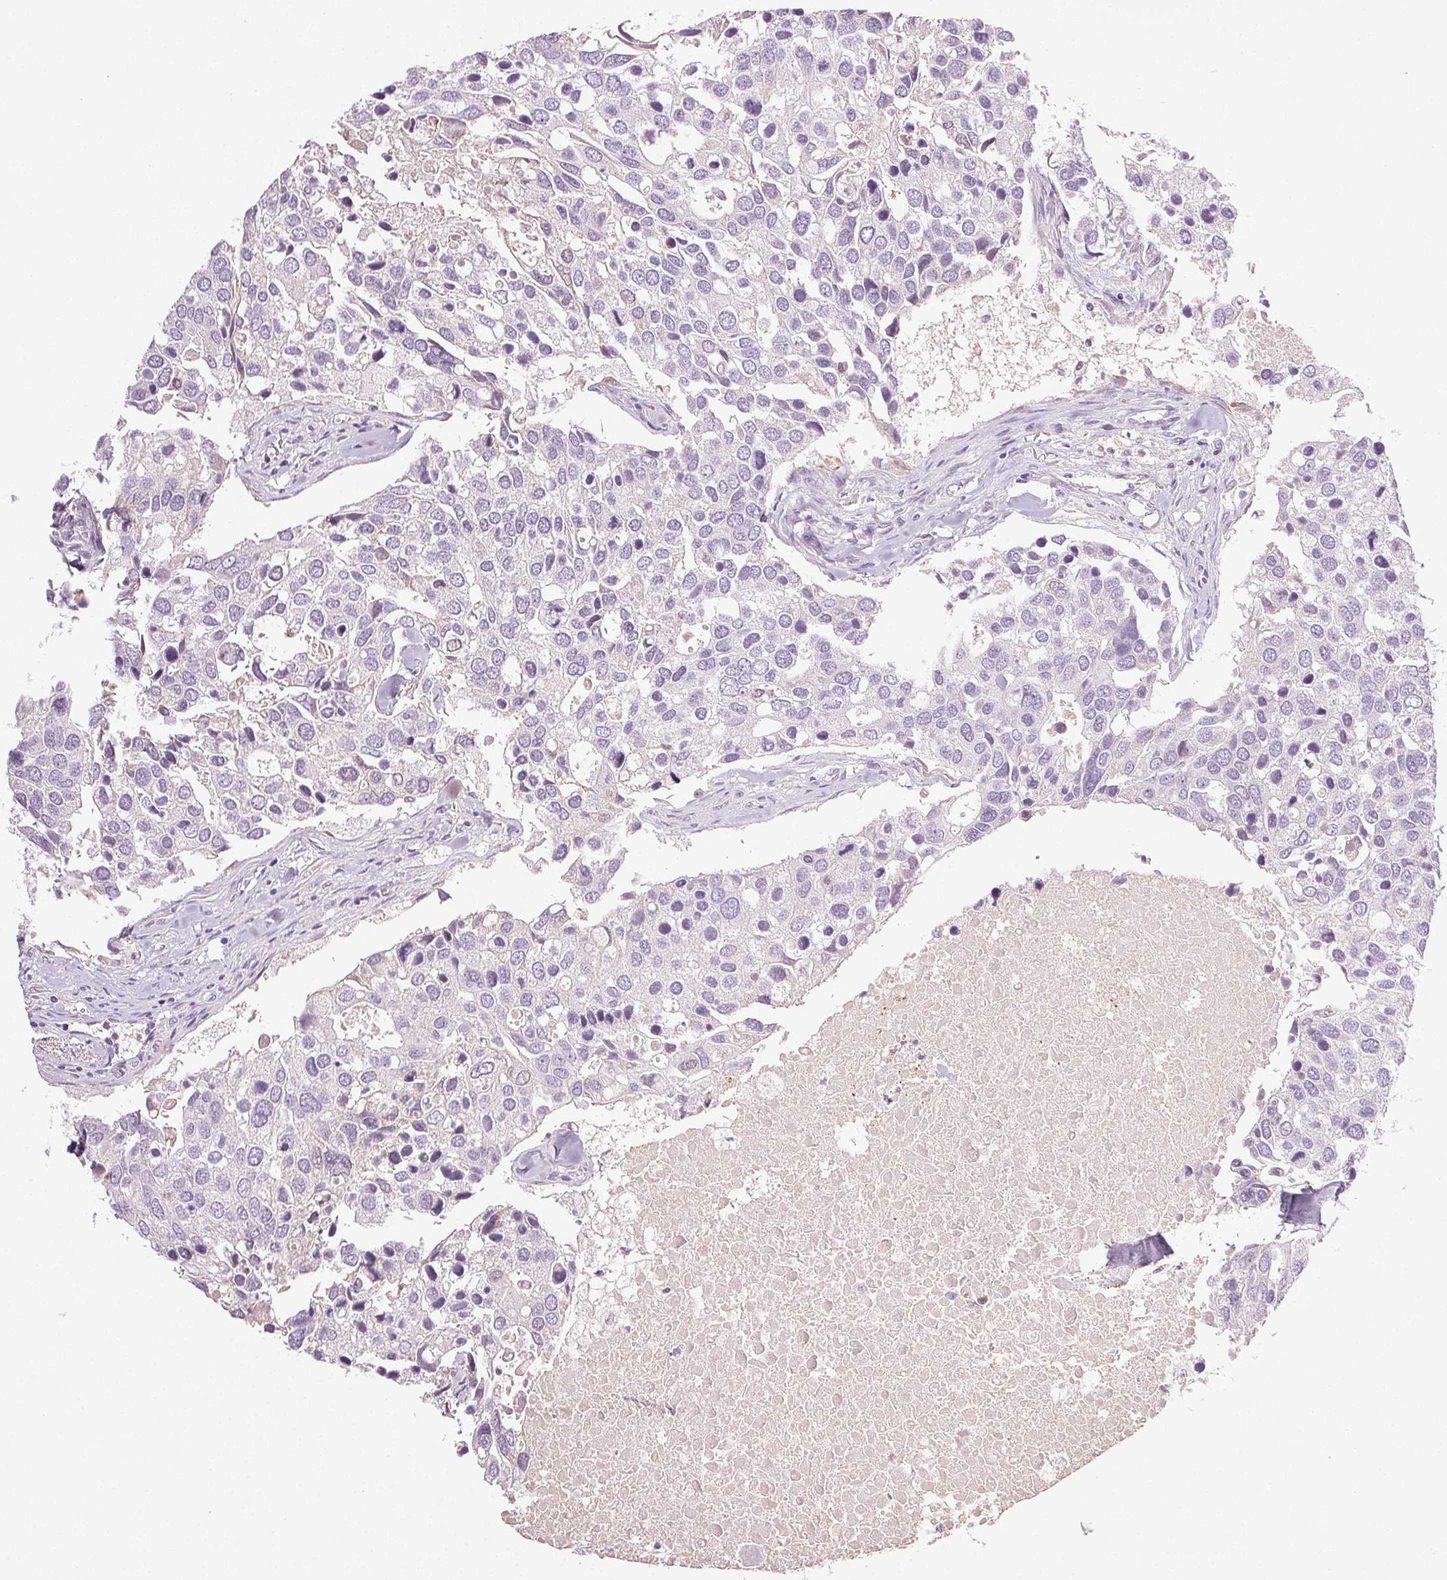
{"staining": {"intensity": "negative", "quantity": "none", "location": "none"}, "tissue": "breast cancer", "cell_type": "Tumor cells", "image_type": "cancer", "snomed": [{"axis": "morphology", "description": "Duct carcinoma"}, {"axis": "topography", "description": "Breast"}], "caption": "Tumor cells show no significant protein staining in breast infiltrating ductal carcinoma.", "gene": "COL7A1", "patient": {"sex": "female", "age": 83}}